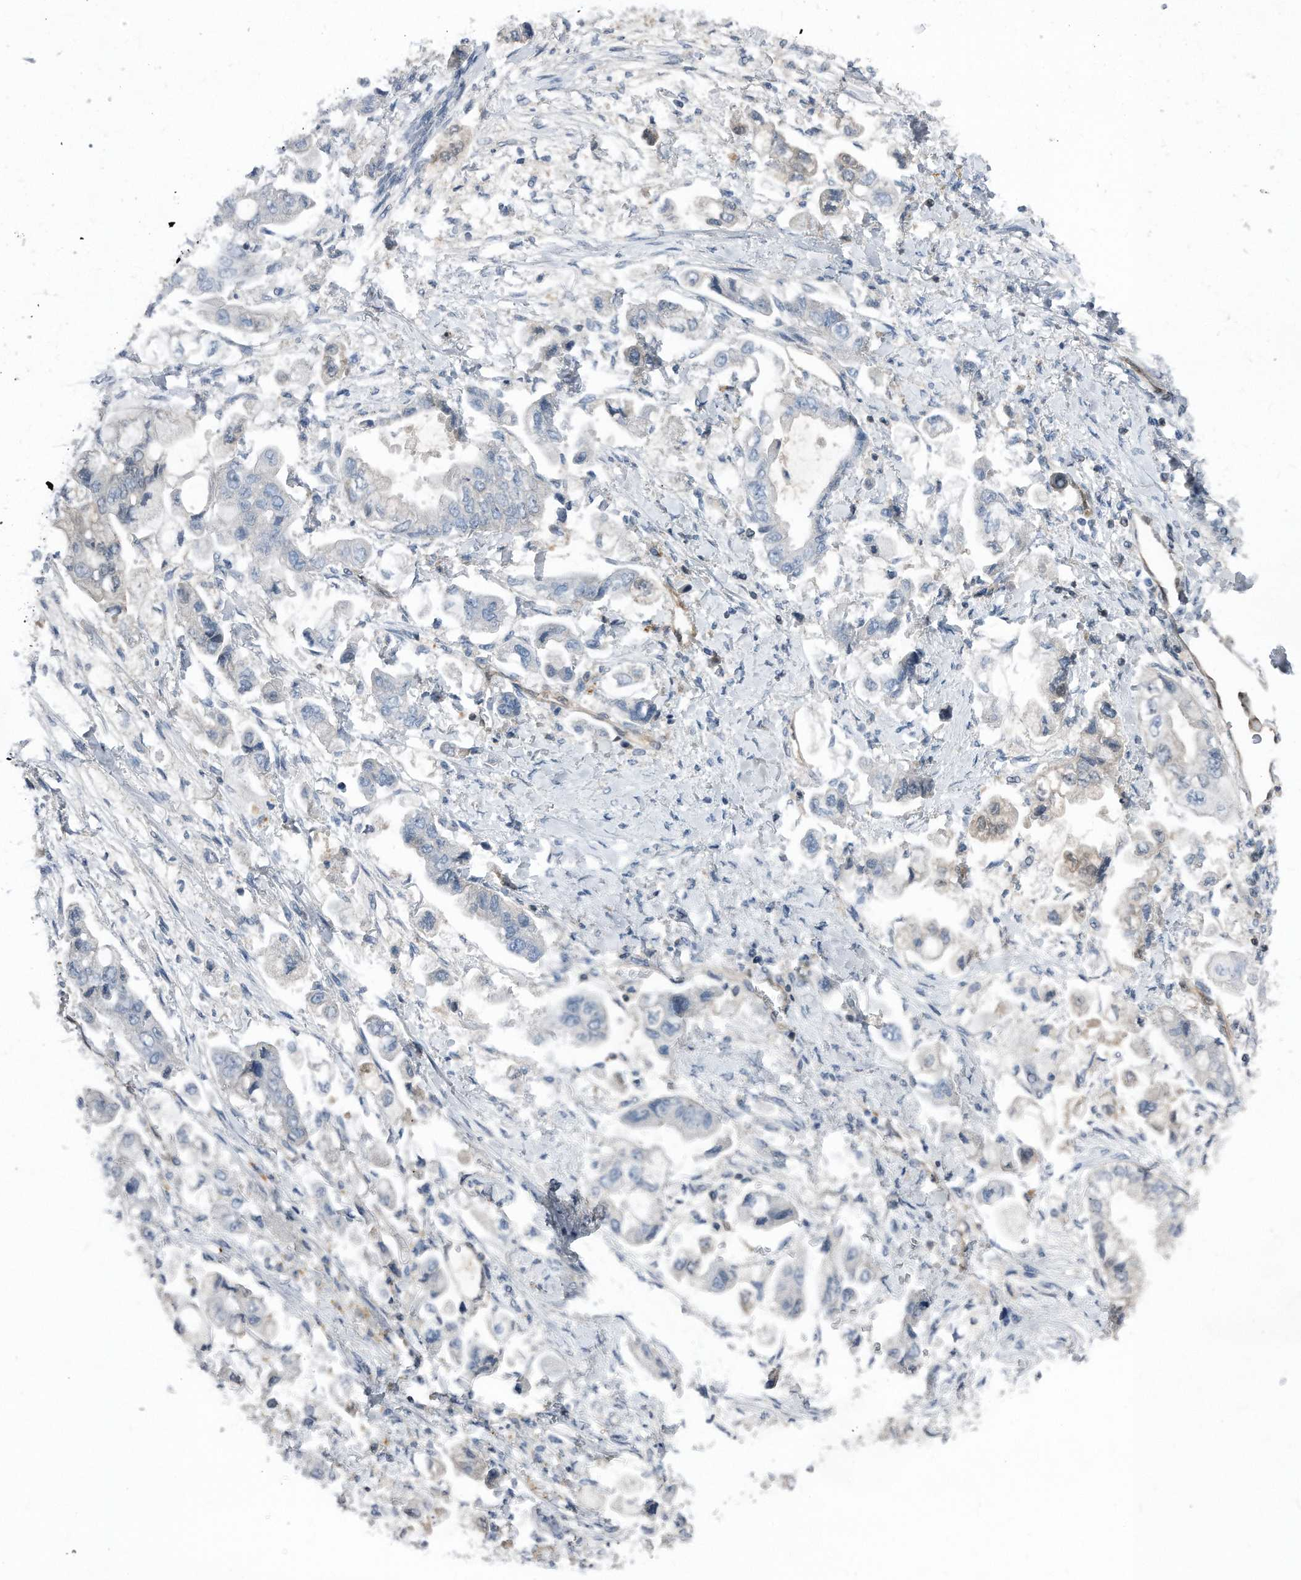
{"staining": {"intensity": "negative", "quantity": "none", "location": "none"}, "tissue": "stomach cancer", "cell_type": "Tumor cells", "image_type": "cancer", "snomed": [{"axis": "morphology", "description": "Adenocarcinoma, NOS"}, {"axis": "topography", "description": "Stomach"}], "caption": "Immunohistochemistry (IHC) micrograph of stomach cancer (adenocarcinoma) stained for a protein (brown), which shows no expression in tumor cells. (DAB immunohistochemistry (IHC) with hematoxylin counter stain).", "gene": "MAP2K6", "patient": {"sex": "male", "age": 62}}